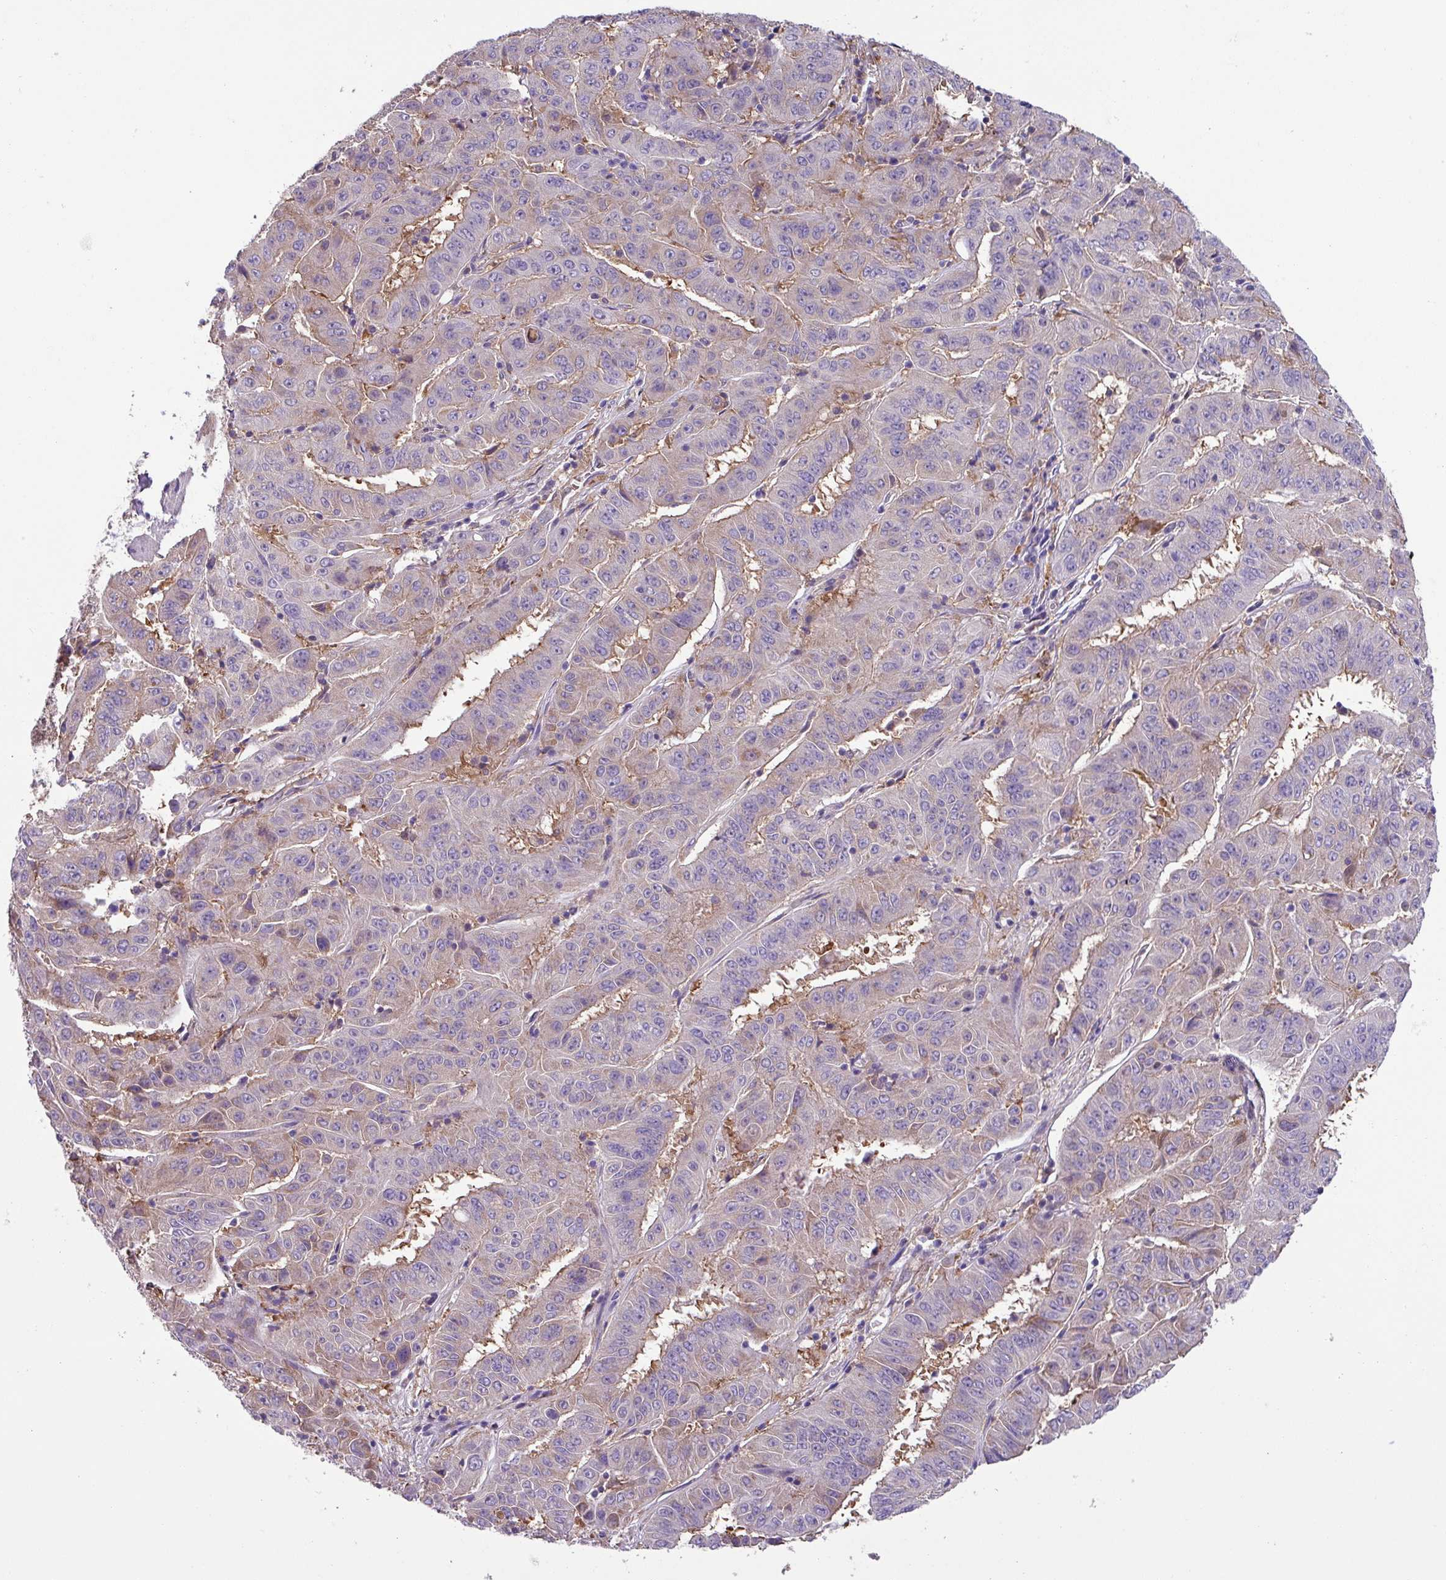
{"staining": {"intensity": "negative", "quantity": "none", "location": "none"}, "tissue": "pancreatic cancer", "cell_type": "Tumor cells", "image_type": "cancer", "snomed": [{"axis": "morphology", "description": "Adenocarcinoma, NOS"}, {"axis": "topography", "description": "Pancreas"}], "caption": "The immunohistochemistry (IHC) image has no significant staining in tumor cells of pancreatic cancer (adenocarcinoma) tissue.", "gene": "SLC23A2", "patient": {"sex": "male", "age": 63}}